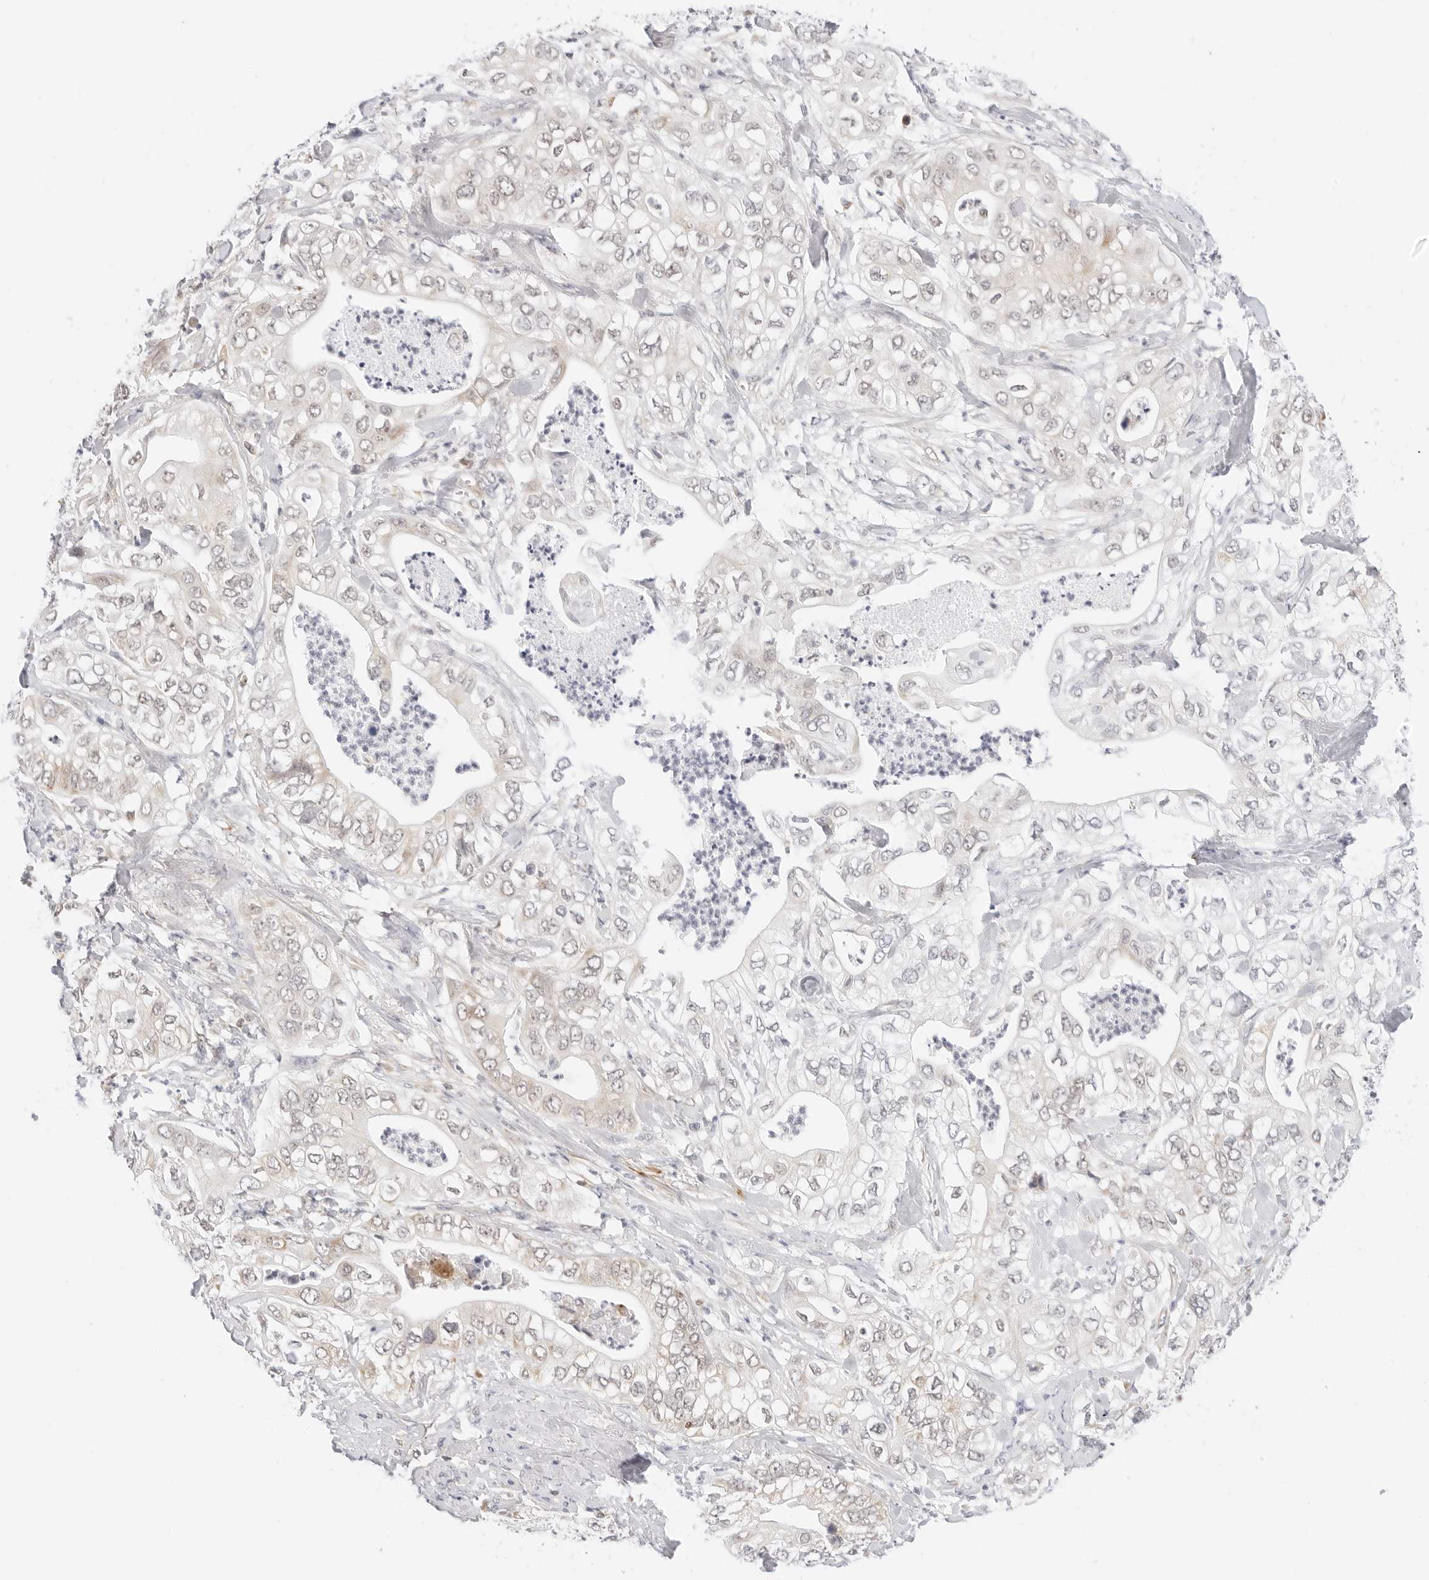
{"staining": {"intensity": "weak", "quantity": "25%-75%", "location": "cytoplasmic/membranous,nuclear"}, "tissue": "pancreatic cancer", "cell_type": "Tumor cells", "image_type": "cancer", "snomed": [{"axis": "morphology", "description": "Adenocarcinoma, NOS"}, {"axis": "topography", "description": "Pancreas"}], "caption": "There is low levels of weak cytoplasmic/membranous and nuclear expression in tumor cells of pancreatic adenocarcinoma, as demonstrated by immunohistochemical staining (brown color).", "gene": "GORAB", "patient": {"sex": "female", "age": 78}}